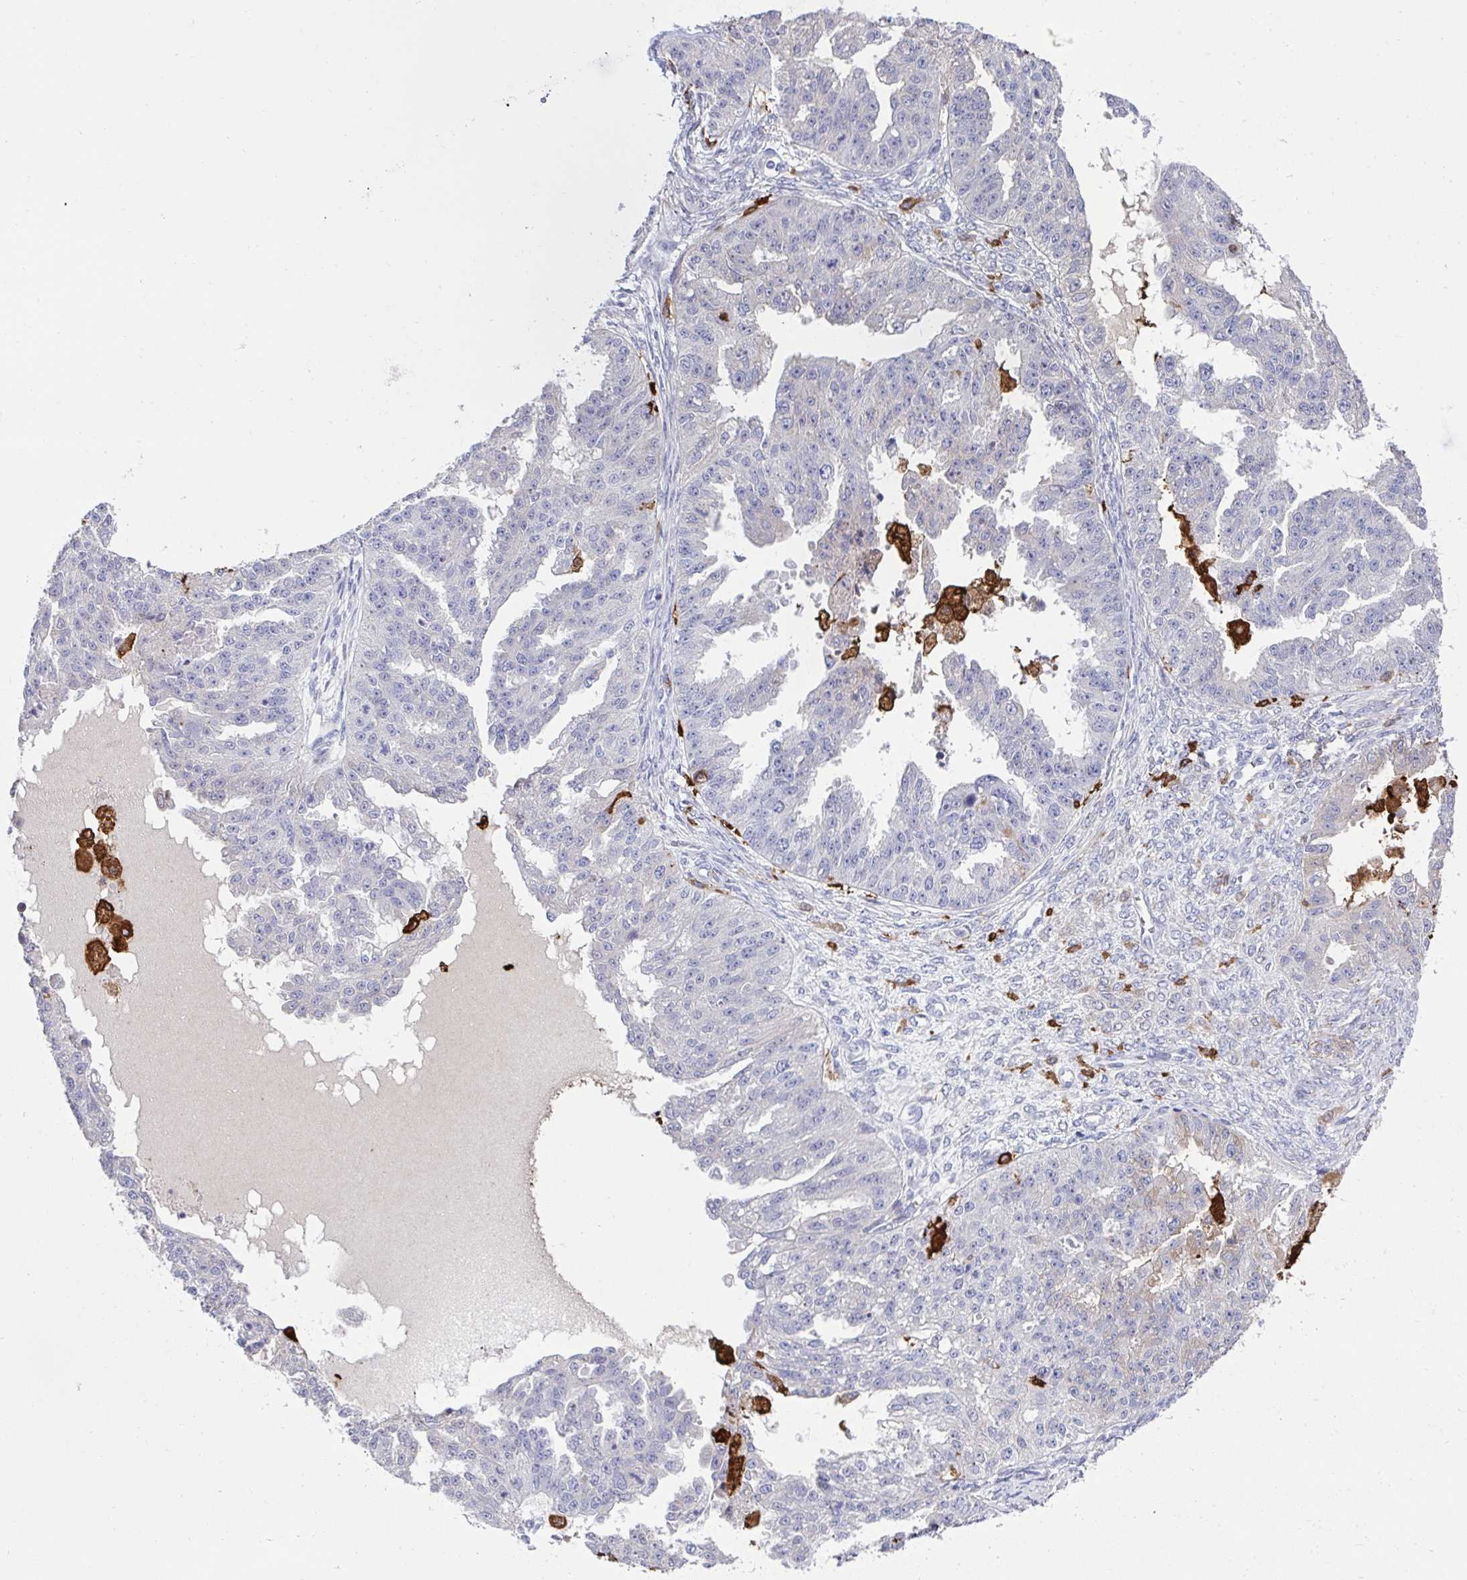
{"staining": {"intensity": "negative", "quantity": "none", "location": "none"}, "tissue": "ovarian cancer", "cell_type": "Tumor cells", "image_type": "cancer", "snomed": [{"axis": "morphology", "description": "Cystadenocarcinoma, serous, NOS"}, {"axis": "topography", "description": "Ovary"}], "caption": "Photomicrograph shows no significant protein positivity in tumor cells of ovarian cancer.", "gene": "FBXL13", "patient": {"sex": "female", "age": 58}}